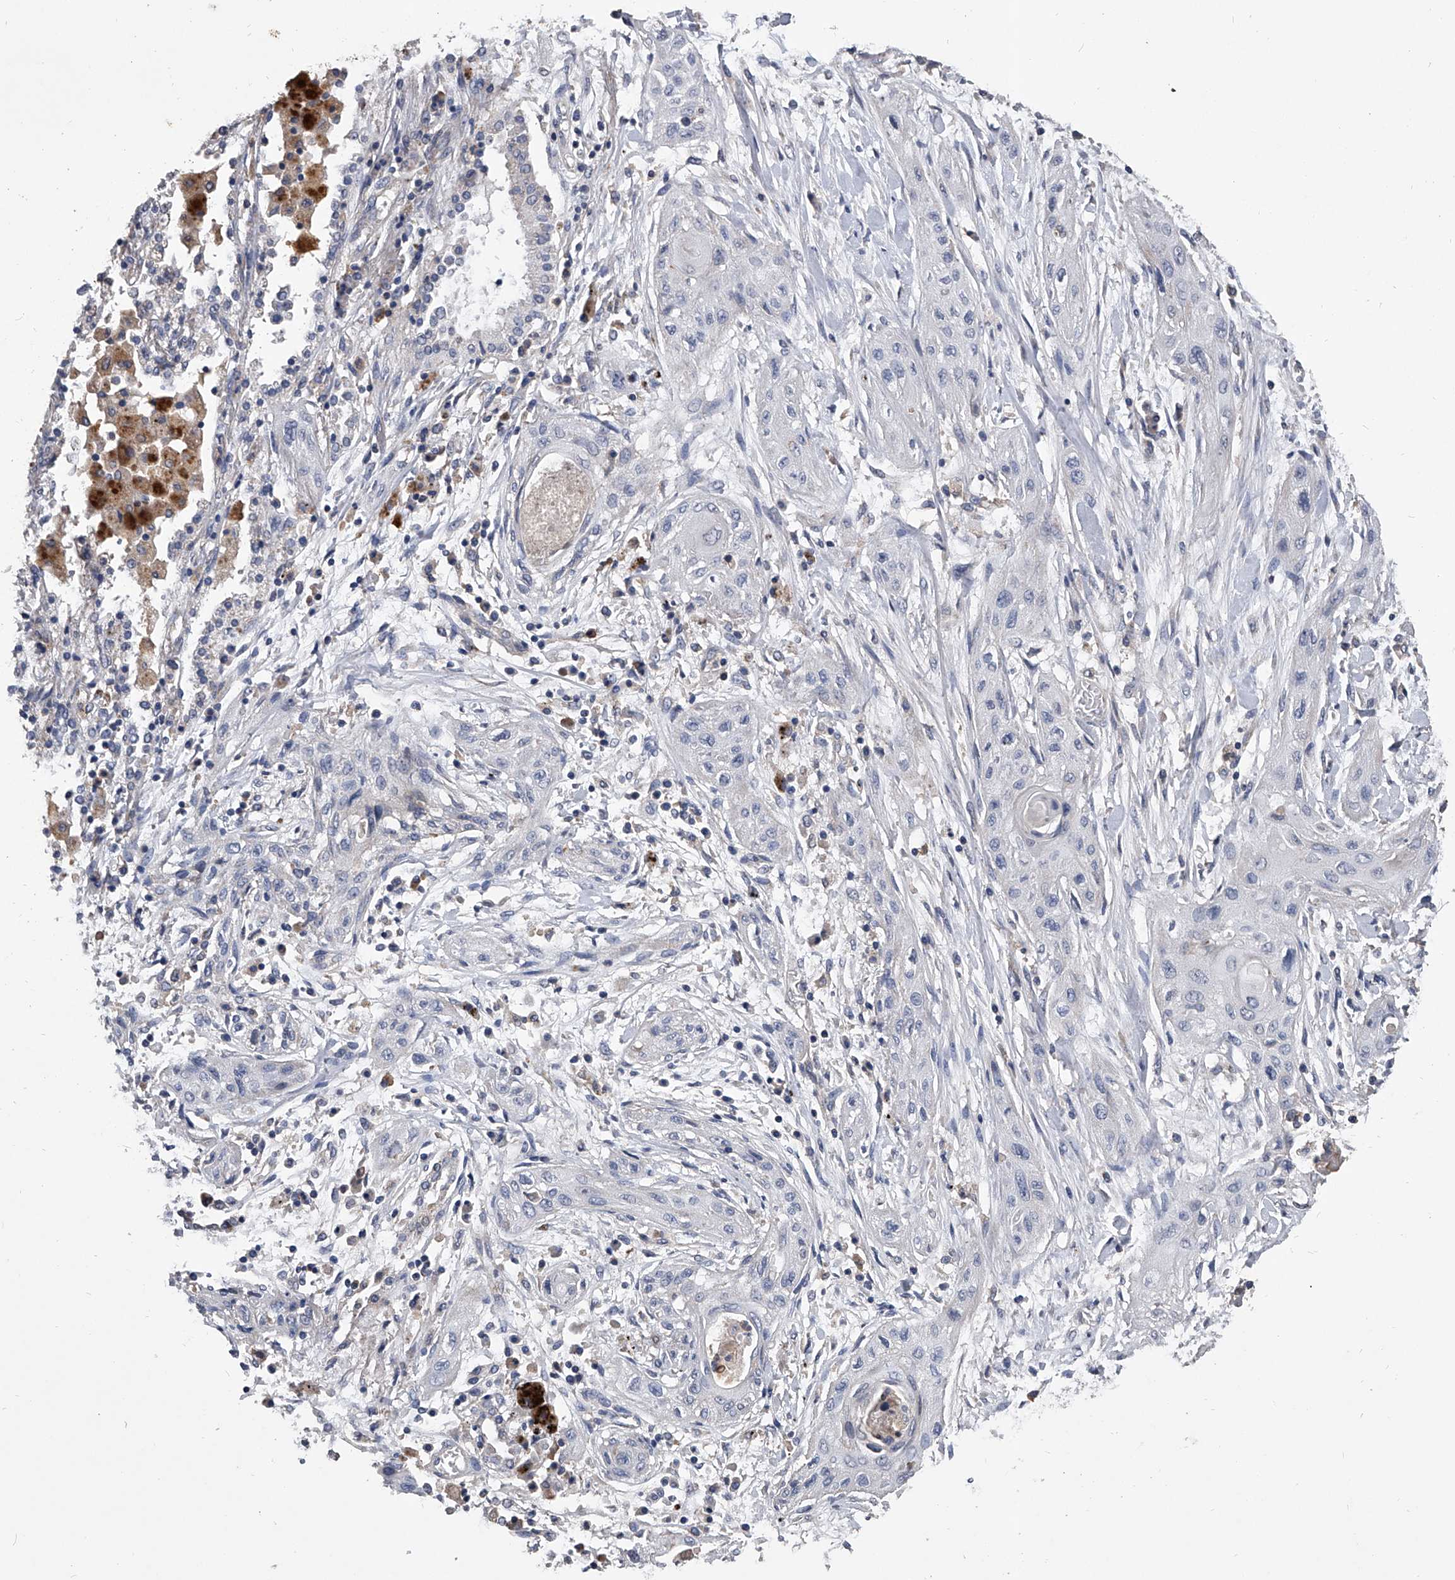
{"staining": {"intensity": "negative", "quantity": "none", "location": "none"}, "tissue": "lung cancer", "cell_type": "Tumor cells", "image_type": "cancer", "snomed": [{"axis": "morphology", "description": "Squamous cell carcinoma, NOS"}, {"axis": "topography", "description": "Lung"}], "caption": "Immunohistochemistry (IHC) image of human lung cancer stained for a protein (brown), which exhibits no staining in tumor cells. Nuclei are stained in blue.", "gene": "NRP1", "patient": {"sex": "female", "age": 47}}